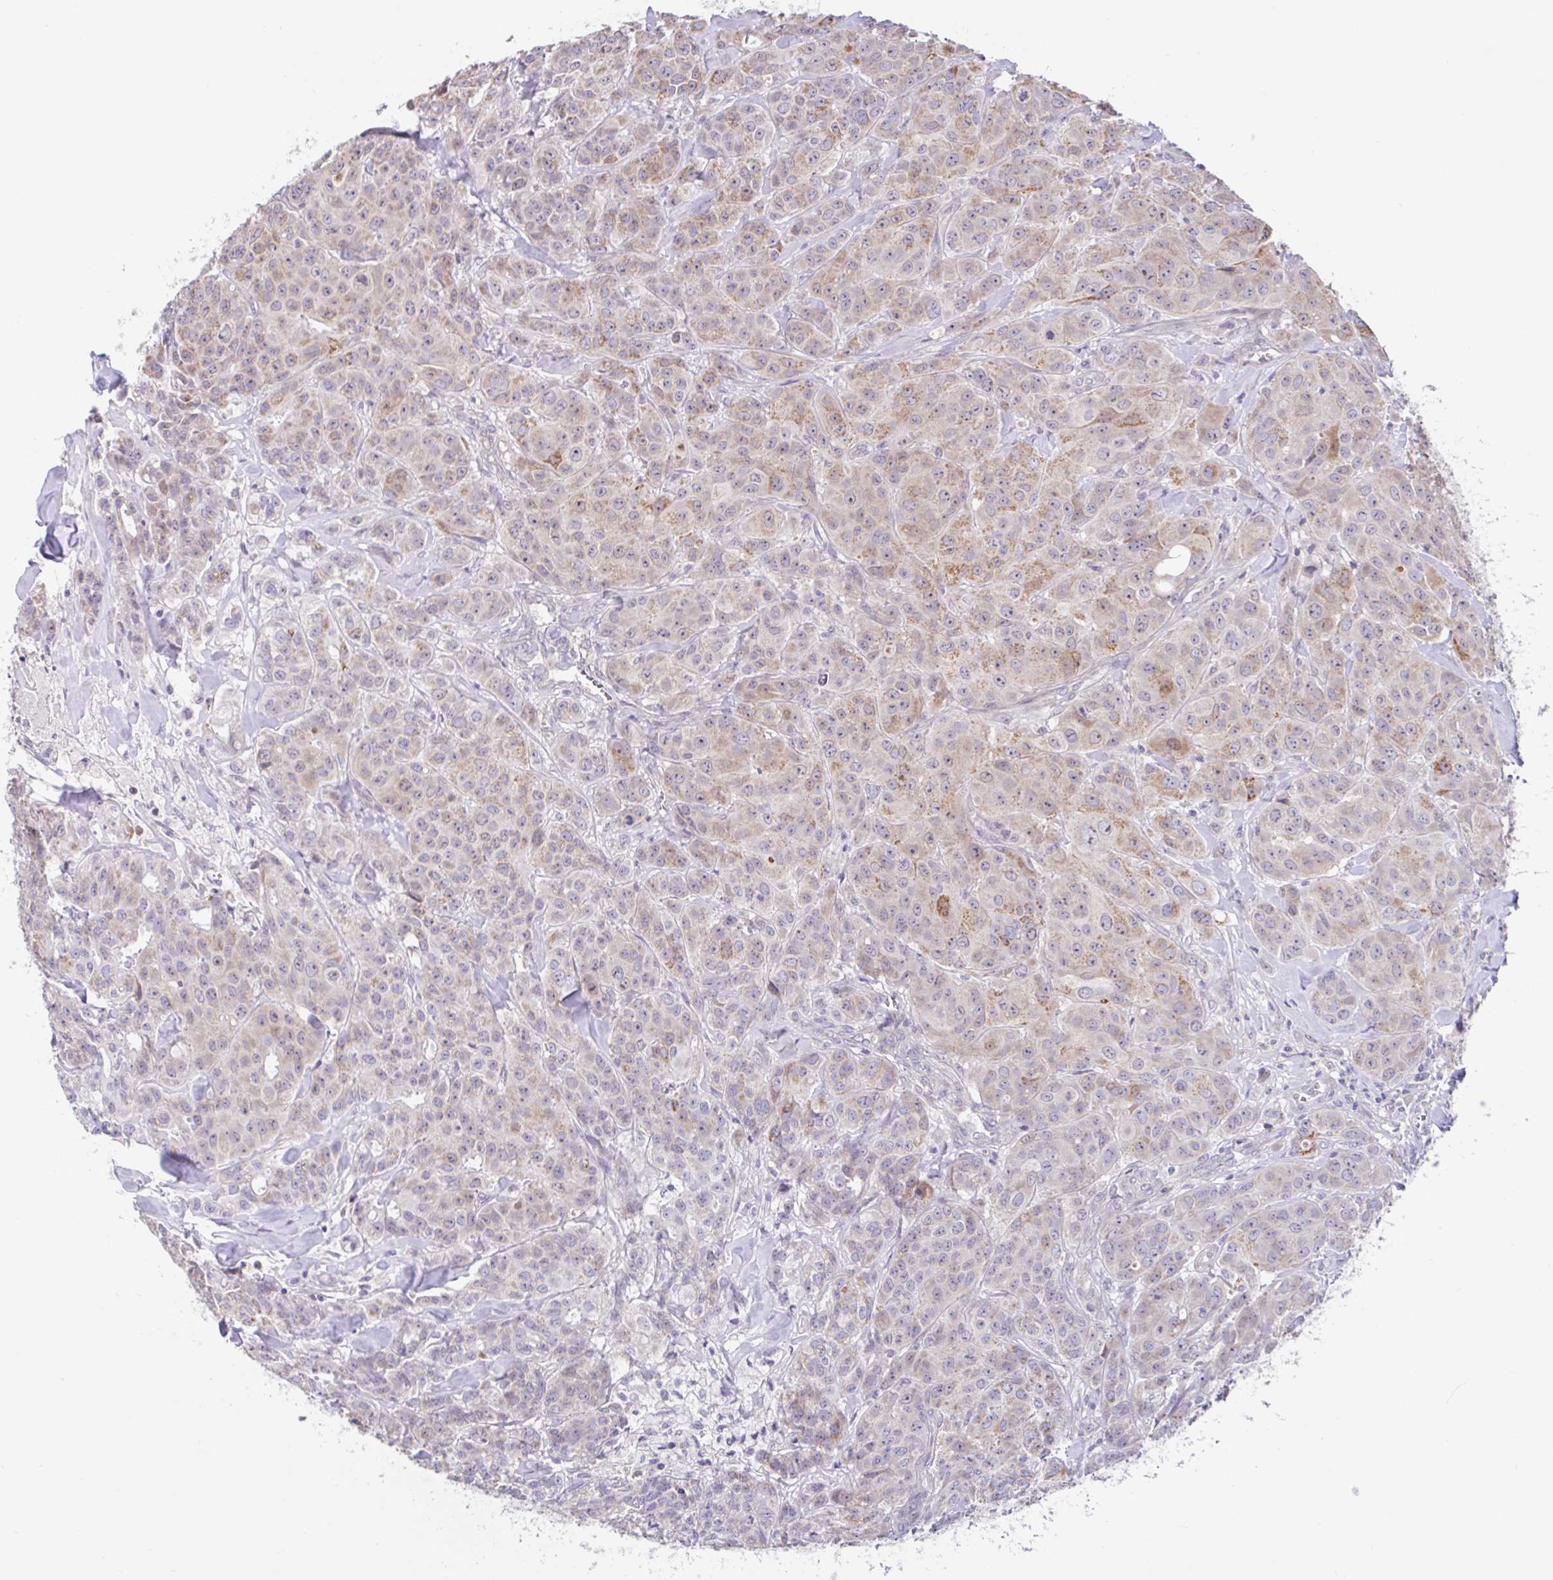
{"staining": {"intensity": "moderate", "quantity": "25%-75%", "location": "cytoplasmic/membranous,nuclear"}, "tissue": "breast cancer", "cell_type": "Tumor cells", "image_type": "cancer", "snomed": [{"axis": "morphology", "description": "Normal tissue, NOS"}, {"axis": "morphology", "description": "Duct carcinoma"}, {"axis": "topography", "description": "Breast"}], "caption": "Immunohistochemistry micrograph of invasive ductal carcinoma (breast) stained for a protein (brown), which demonstrates medium levels of moderate cytoplasmic/membranous and nuclear staining in approximately 25%-75% of tumor cells.", "gene": "NT5C1B", "patient": {"sex": "female", "age": 43}}